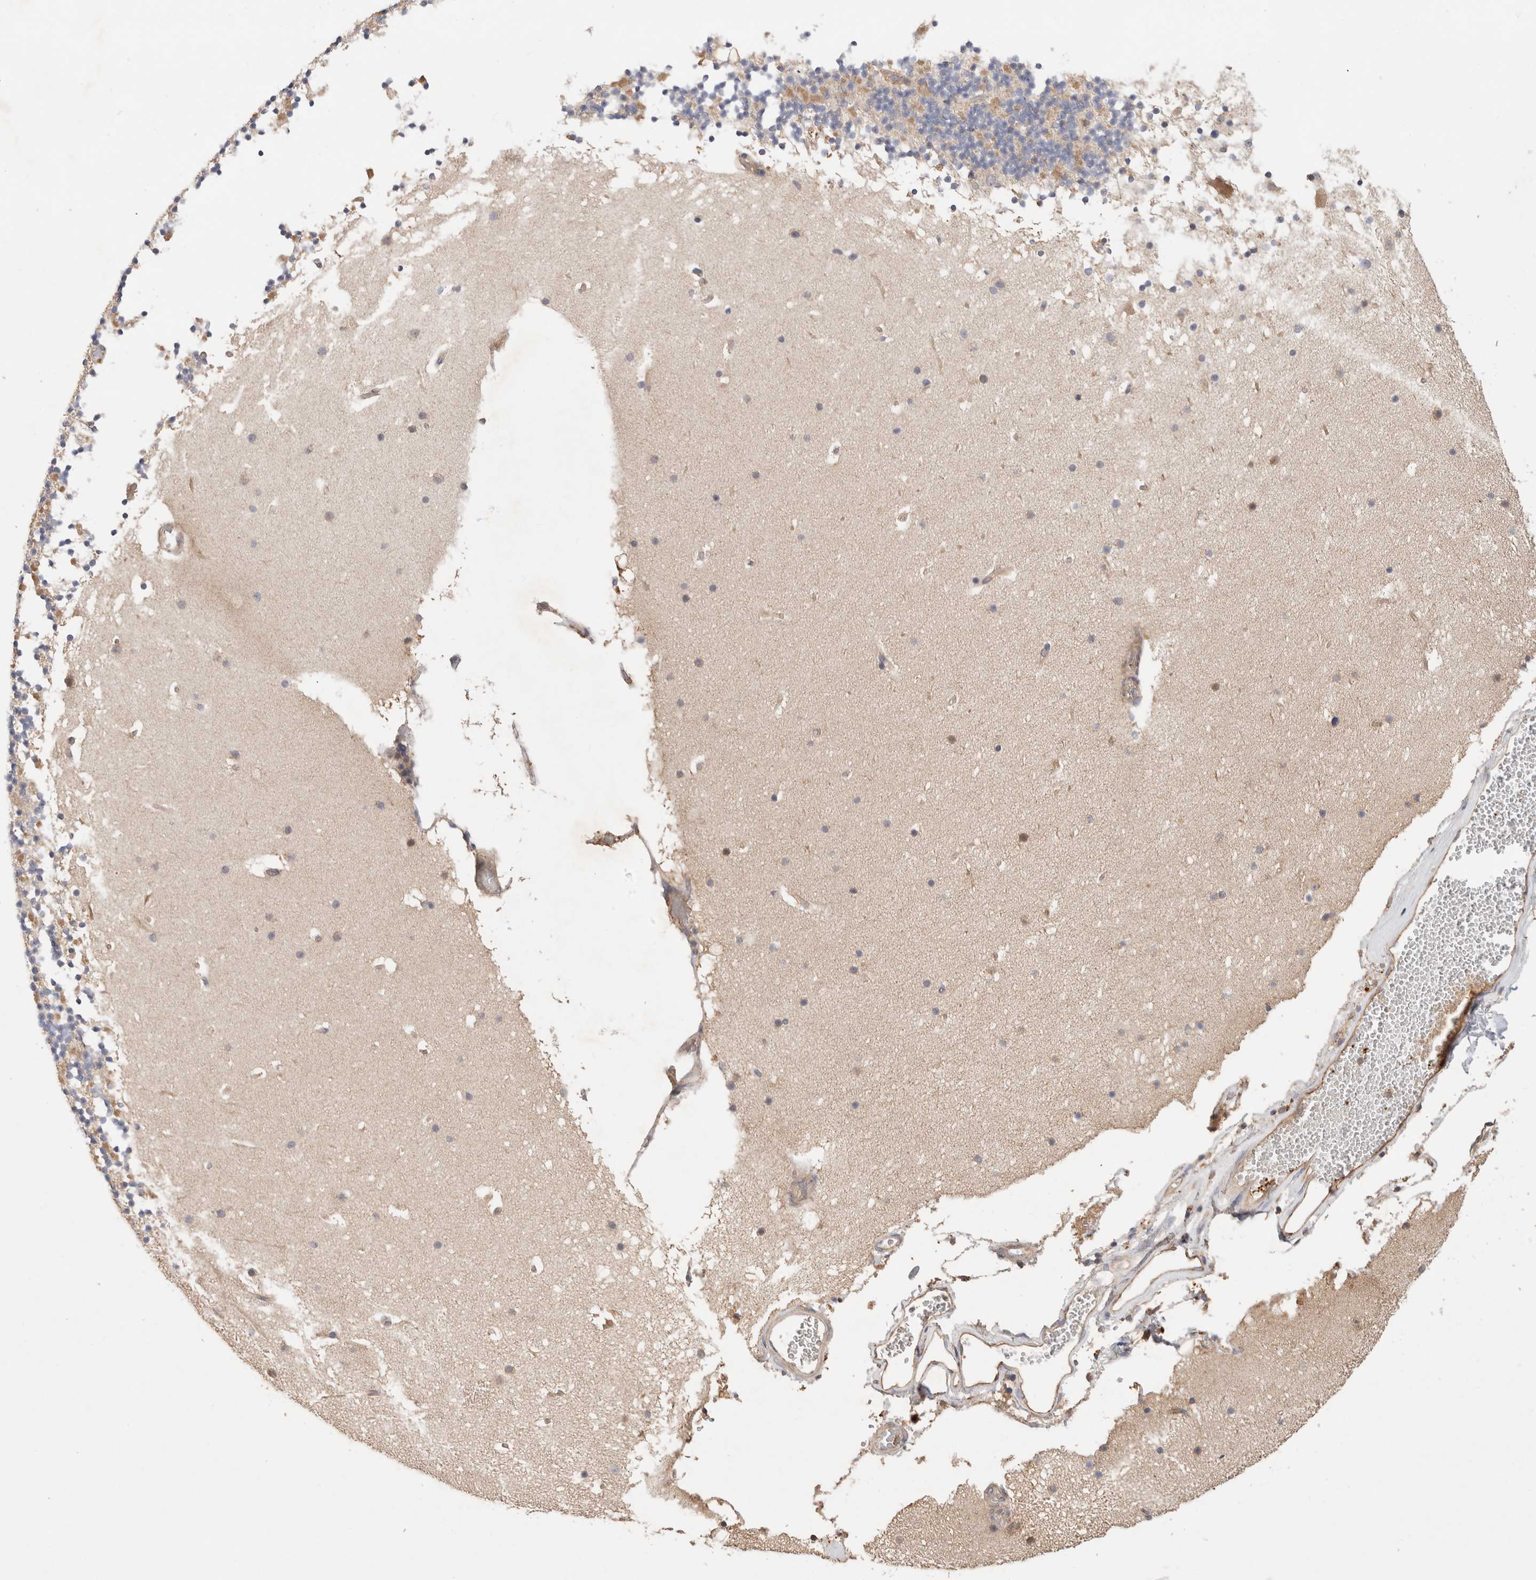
{"staining": {"intensity": "weak", "quantity": "25%-75%", "location": "cytoplasmic/membranous"}, "tissue": "cerebellum", "cell_type": "Cells in granular layer", "image_type": "normal", "snomed": [{"axis": "morphology", "description": "Normal tissue, NOS"}, {"axis": "topography", "description": "Cerebellum"}], "caption": "Human cerebellum stained with a brown dye reveals weak cytoplasmic/membranous positive staining in approximately 25%-75% of cells in granular layer.", "gene": "C8orf44", "patient": {"sex": "male", "age": 57}}